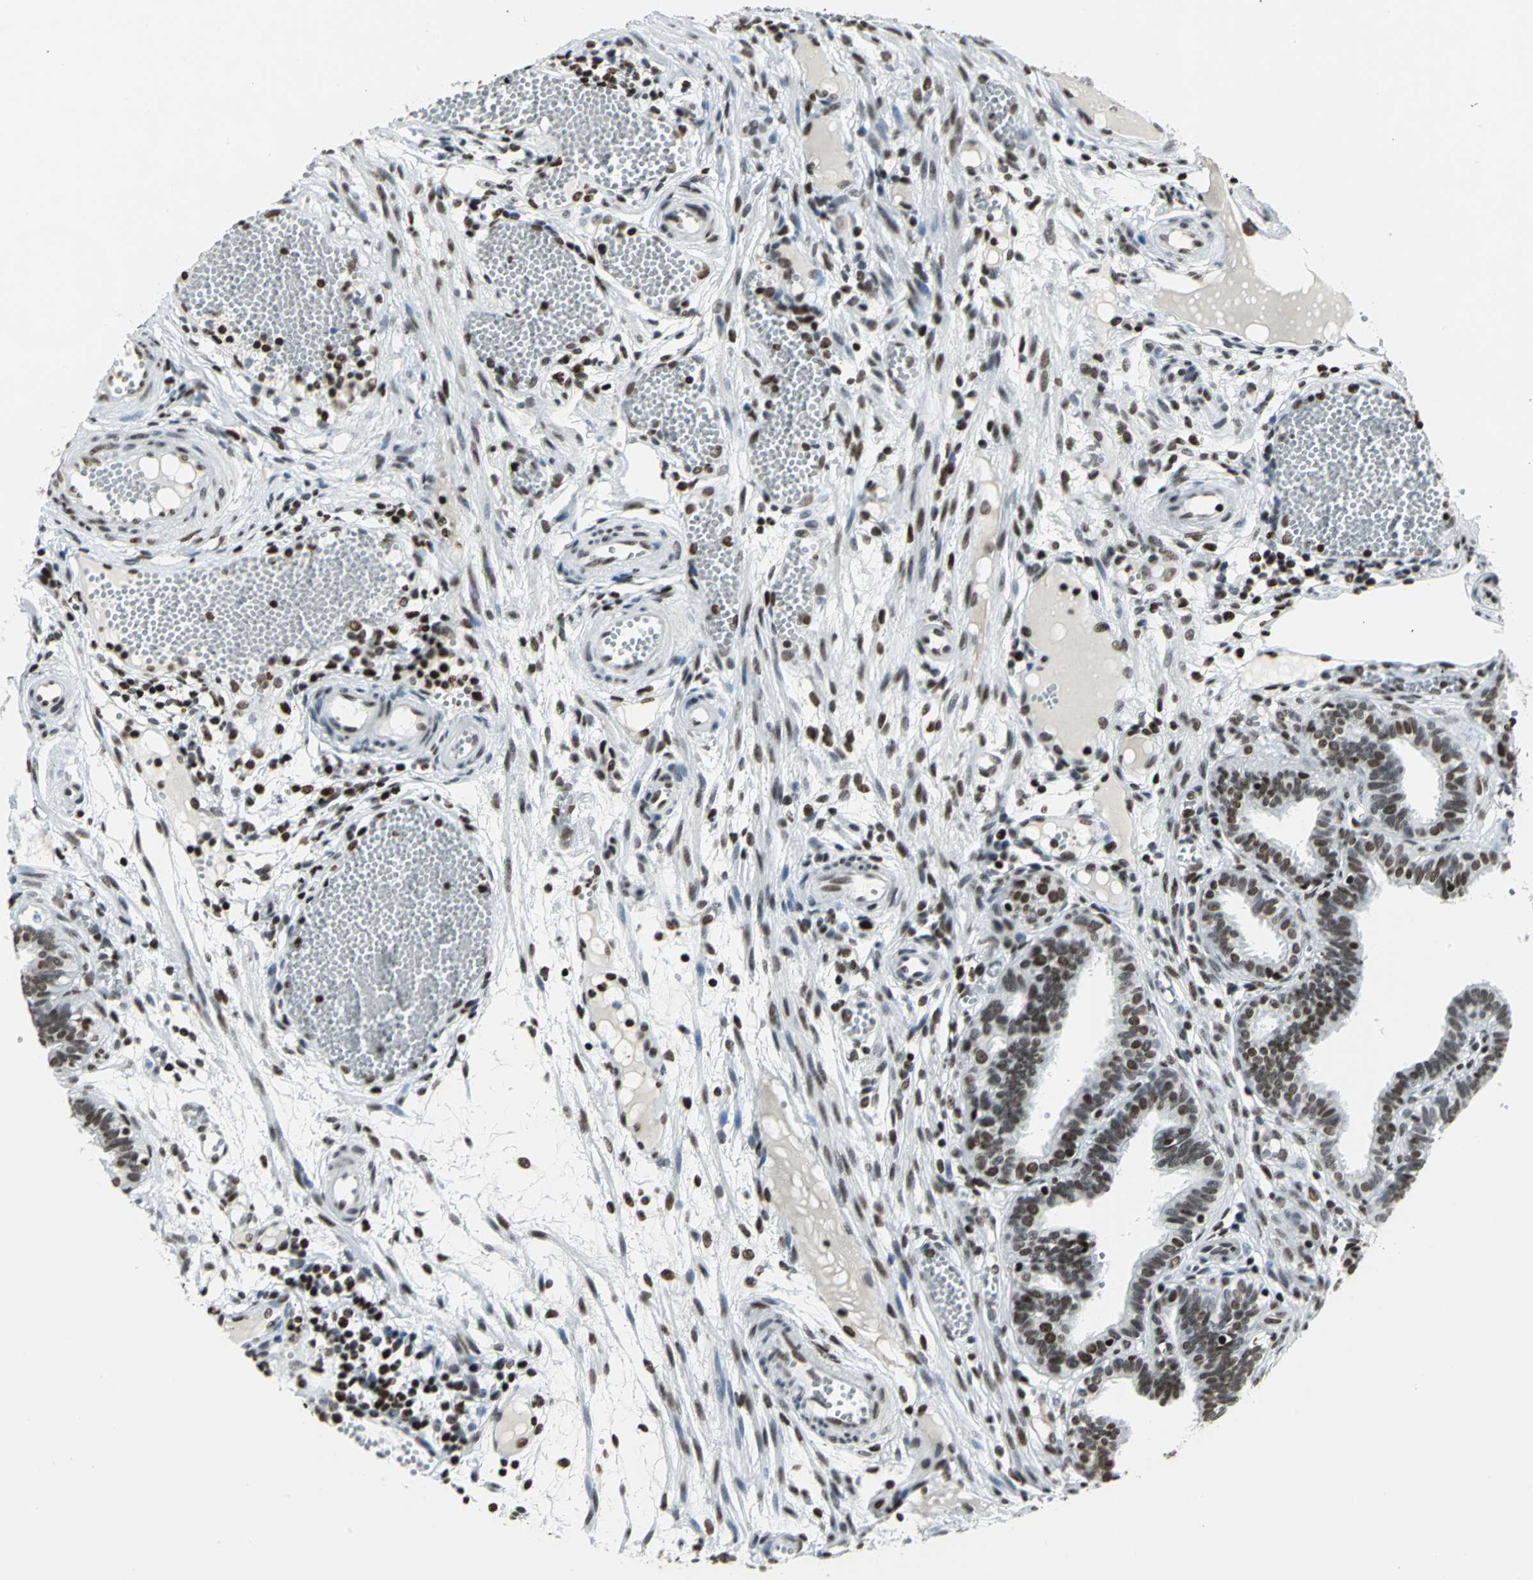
{"staining": {"intensity": "strong", "quantity": ">75%", "location": "nuclear"}, "tissue": "fallopian tube", "cell_type": "Glandular cells", "image_type": "normal", "snomed": [{"axis": "morphology", "description": "Normal tissue, NOS"}, {"axis": "topography", "description": "Fallopian tube"}], "caption": "Protein staining of unremarkable fallopian tube exhibits strong nuclear expression in approximately >75% of glandular cells. (brown staining indicates protein expression, while blue staining denotes nuclei).", "gene": "HNRNPD", "patient": {"sex": "female", "age": 29}}